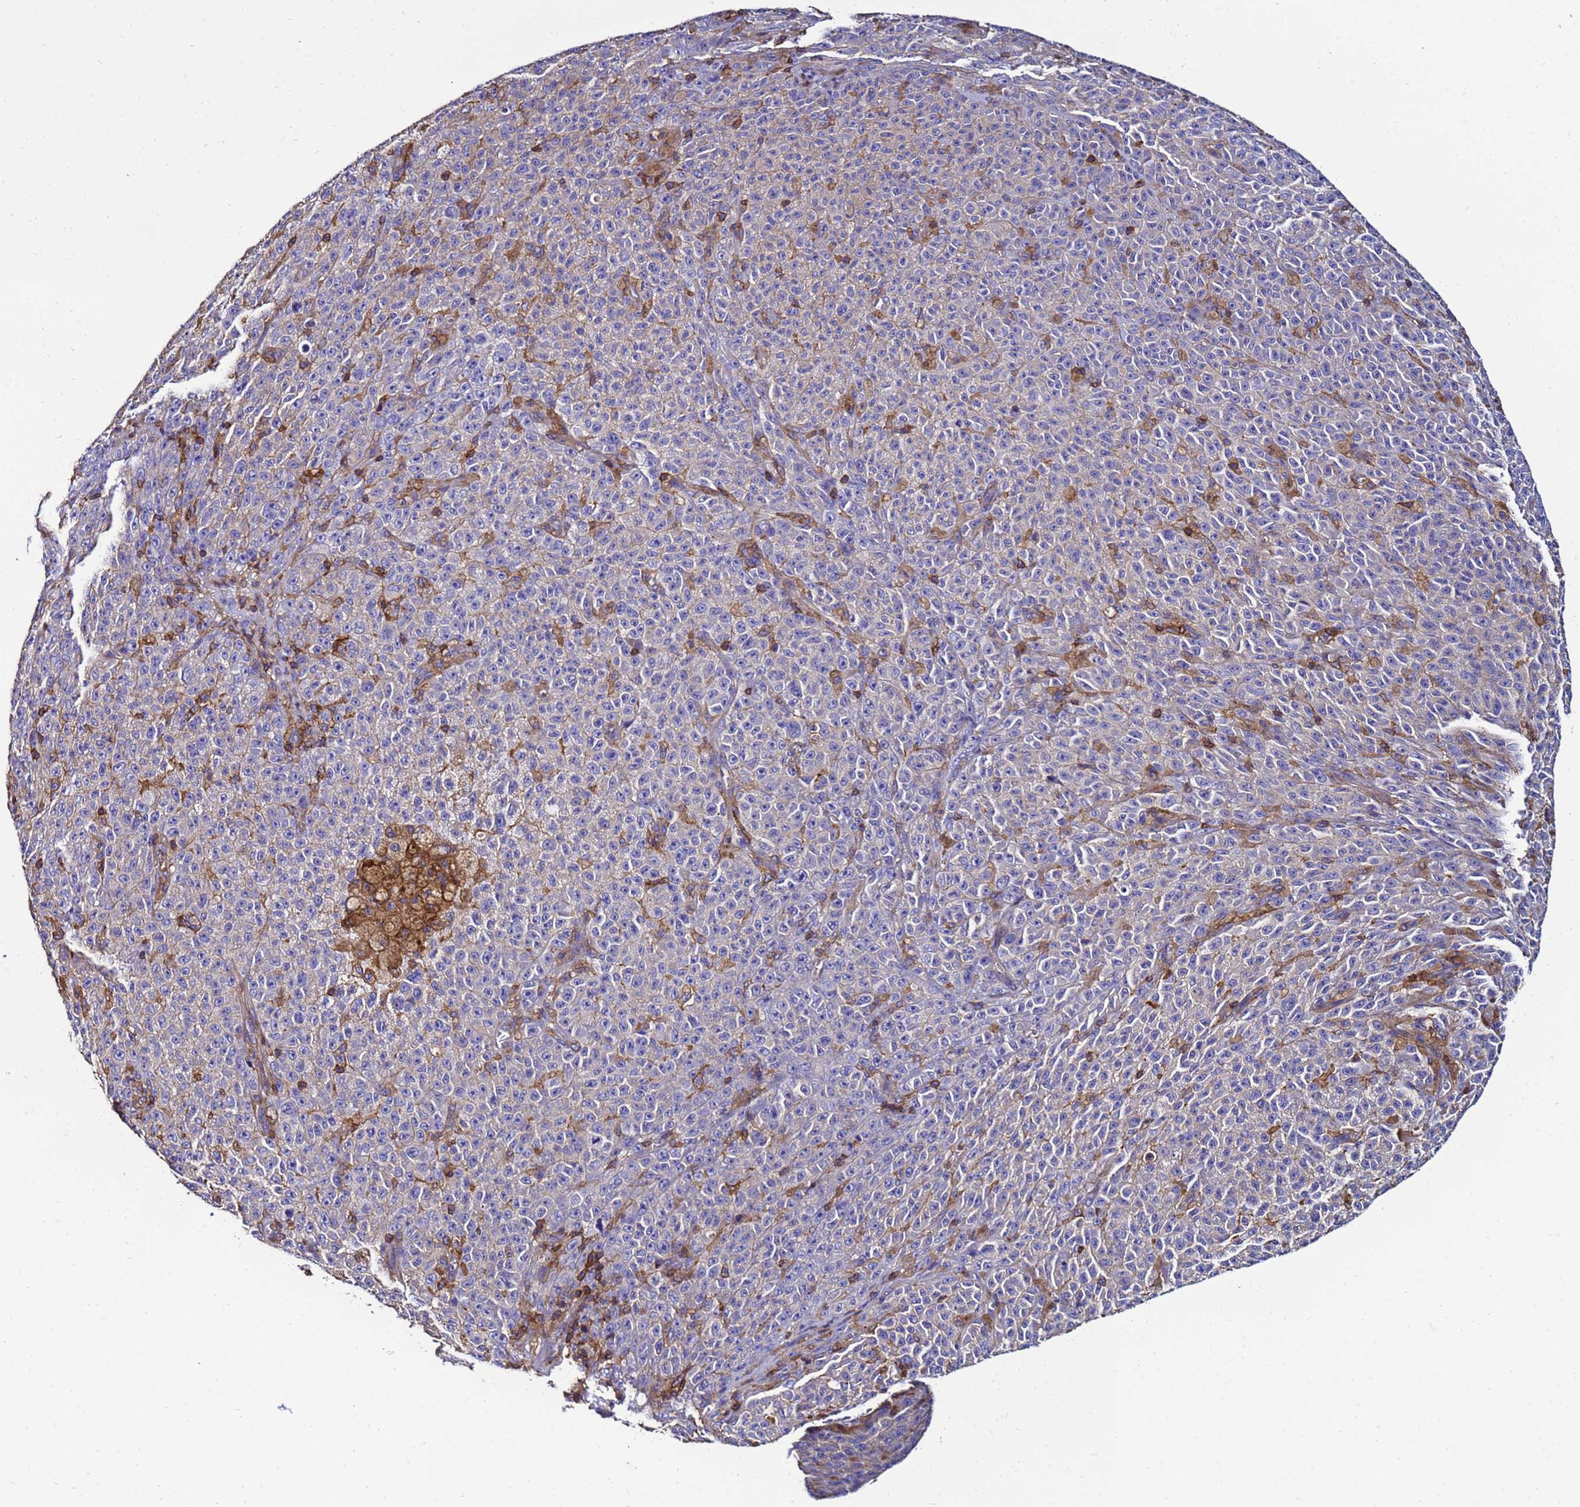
{"staining": {"intensity": "negative", "quantity": "none", "location": "none"}, "tissue": "melanoma", "cell_type": "Tumor cells", "image_type": "cancer", "snomed": [{"axis": "morphology", "description": "Malignant melanoma, NOS"}, {"axis": "topography", "description": "Skin"}], "caption": "High magnification brightfield microscopy of melanoma stained with DAB (3,3'-diaminobenzidine) (brown) and counterstained with hematoxylin (blue): tumor cells show no significant expression.", "gene": "ACTB", "patient": {"sex": "female", "age": 82}}